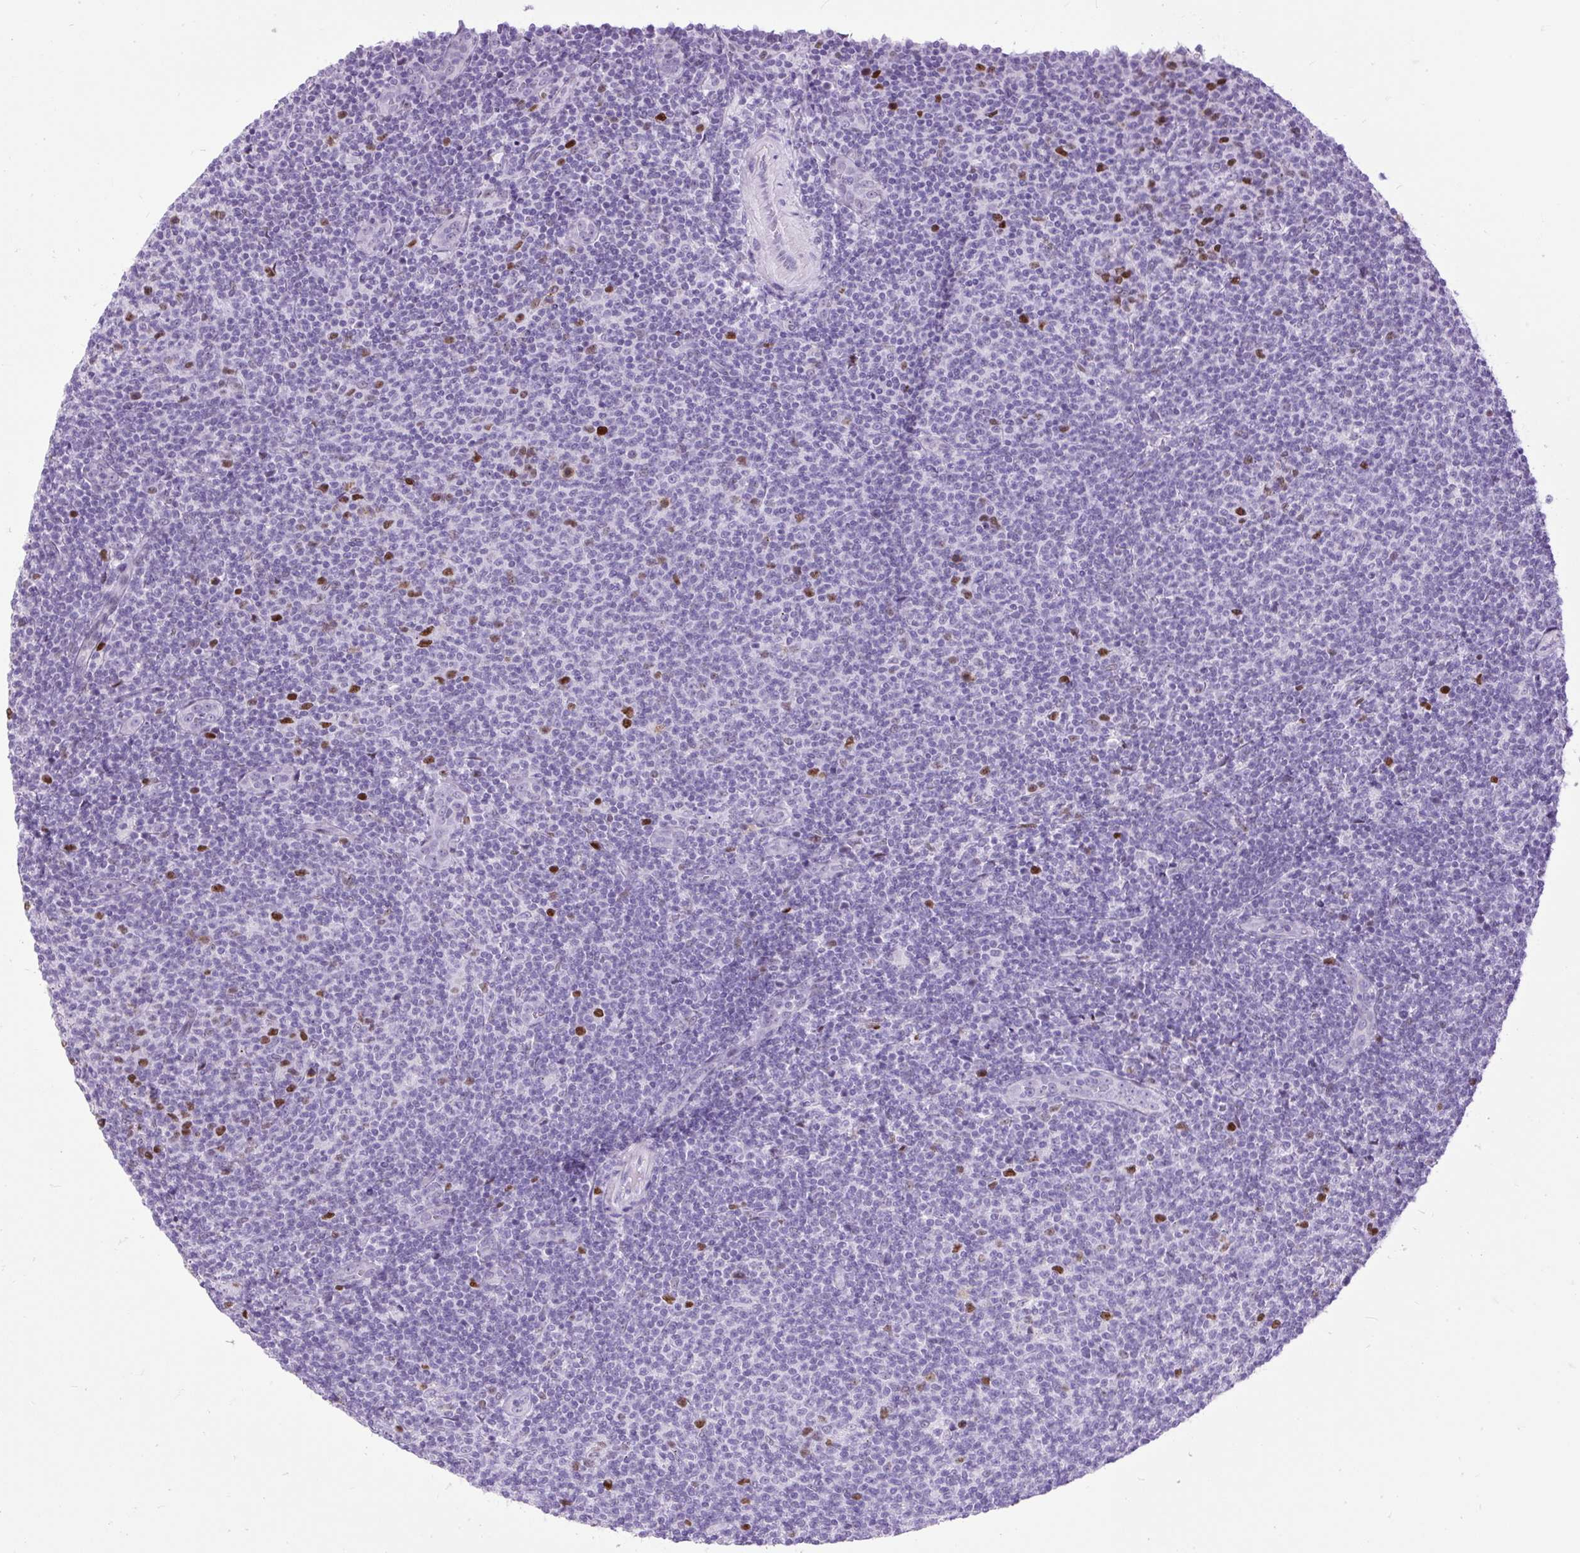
{"staining": {"intensity": "negative", "quantity": "none", "location": "none"}, "tissue": "lymphoma", "cell_type": "Tumor cells", "image_type": "cancer", "snomed": [{"axis": "morphology", "description": "Malignant lymphoma, non-Hodgkin's type, Low grade"}, {"axis": "topography", "description": "Lymph node"}], "caption": "This micrograph is of lymphoma stained with immunohistochemistry (IHC) to label a protein in brown with the nuclei are counter-stained blue. There is no expression in tumor cells.", "gene": "RACGAP1", "patient": {"sex": "male", "age": 66}}